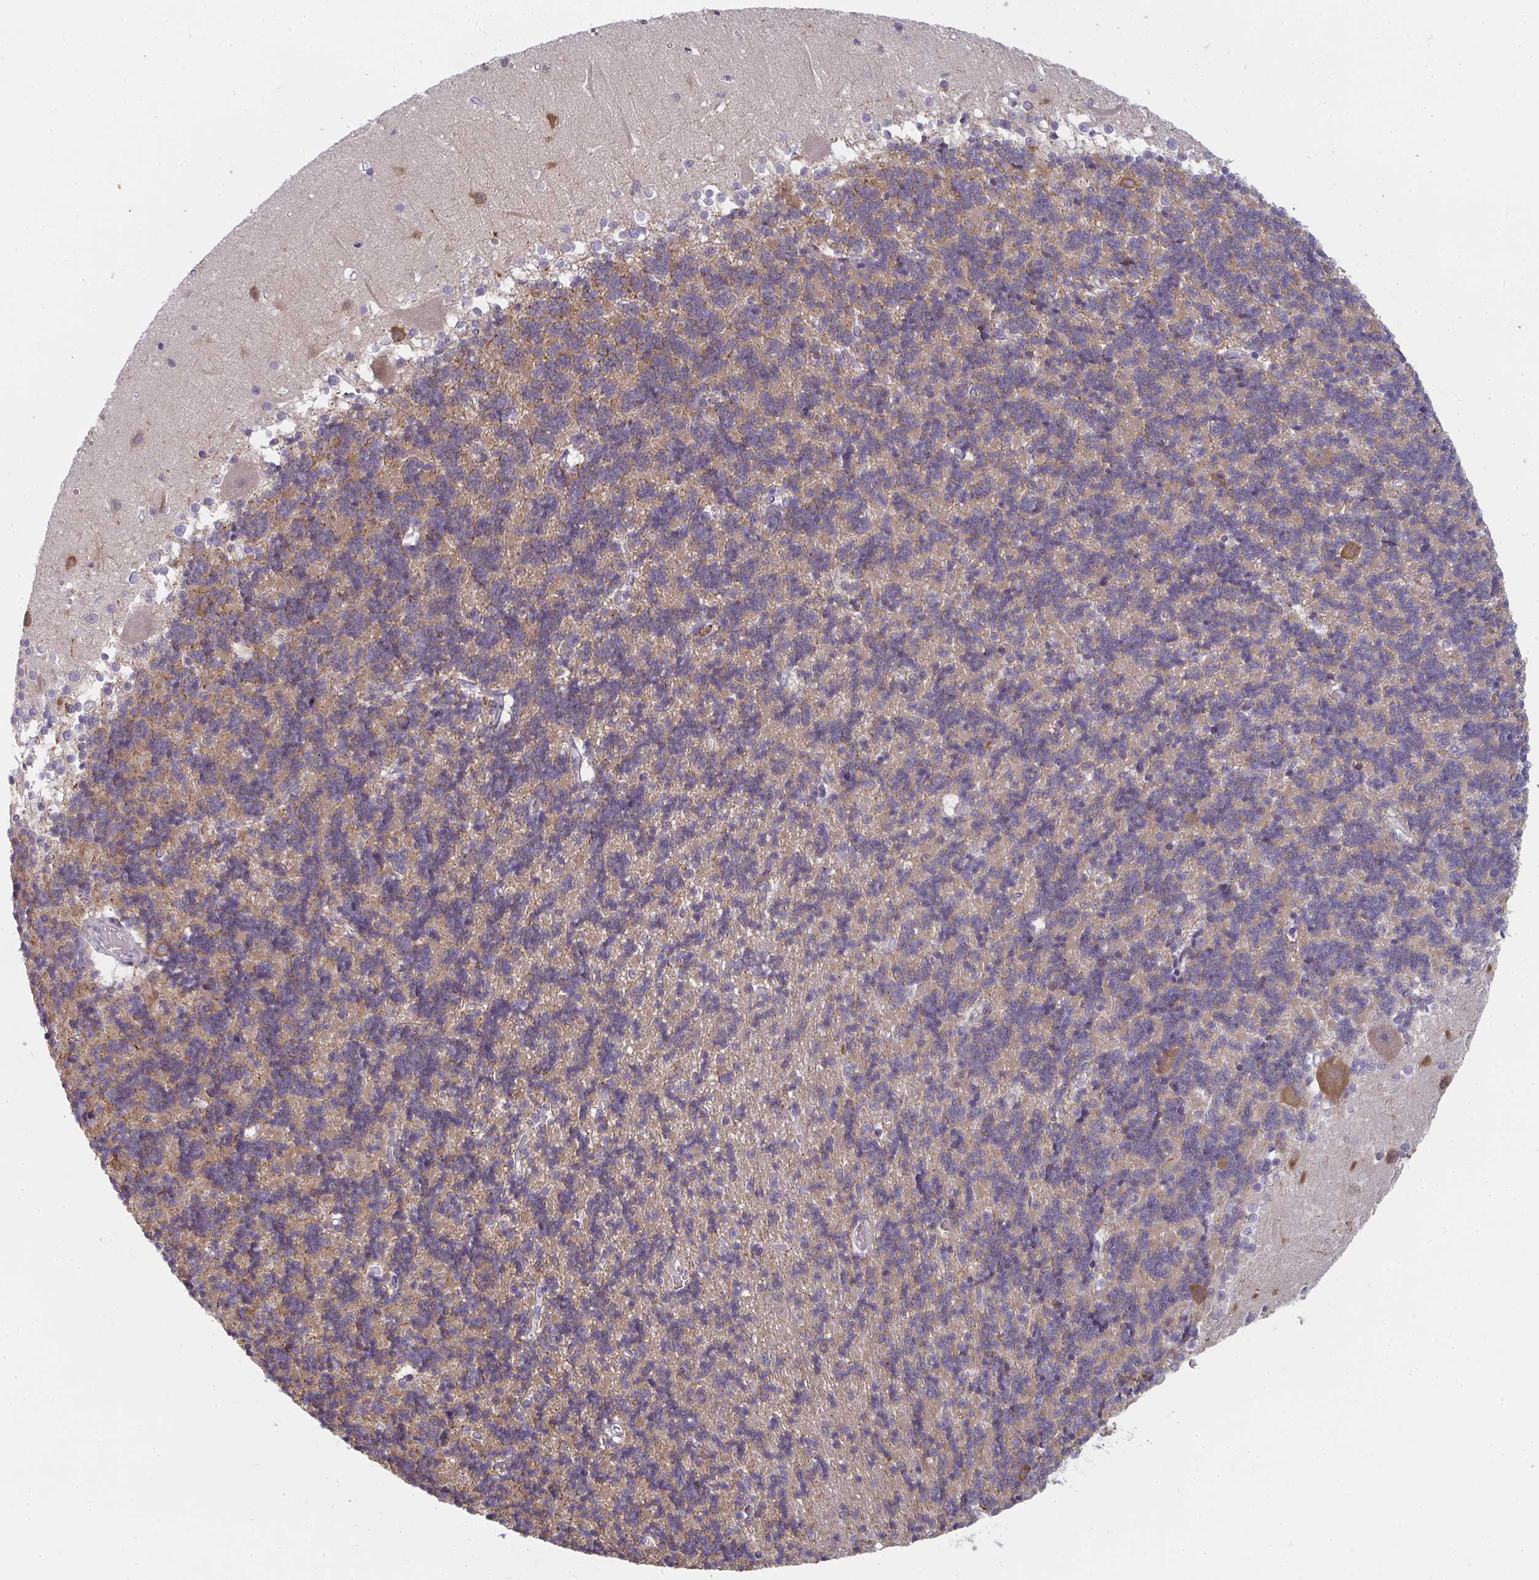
{"staining": {"intensity": "weak", "quantity": "25%-75%", "location": "cytoplasmic/membranous"}, "tissue": "cerebellum", "cell_type": "Cells in granular layer", "image_type": "normal", "snomed": [{"axis": "morphology", "description": "Normal tissue, NOS"}, {"axis": "topography", "description": "Cerebellum"}], "caption": "This micrograph exhibits immunohistochemistry staining of benign human cerebellum, with low weak cytoplasmic/membranous expression in approximately 25%-75% of cells in granular layer.", "gene": "SHB", "patient": {"sex": "male", "age": 37}}